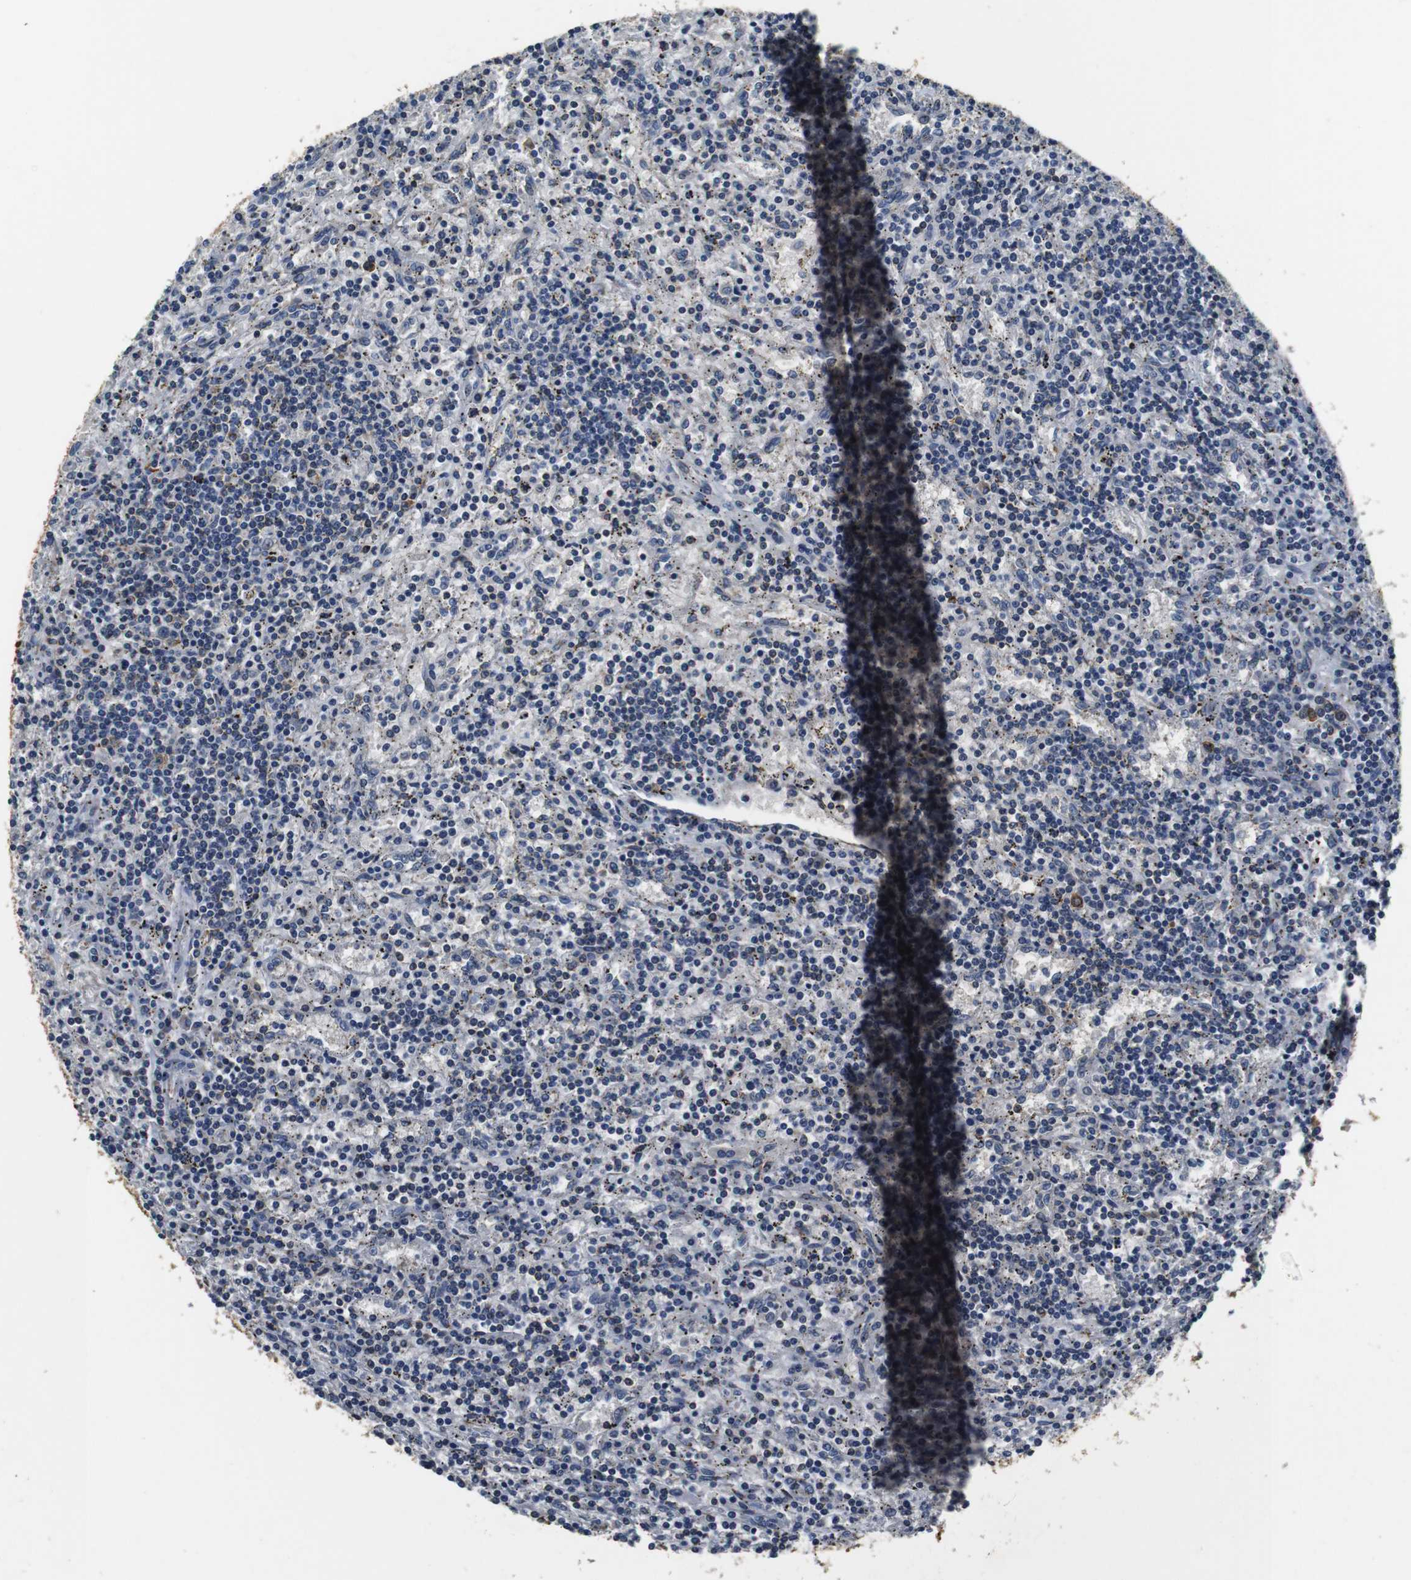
{"staining": {"intensity": "negative", "quantity": "none", "location": "none"}, "tissue": "lymphoma", "cell_type": "Tumor cells", "image_type": "cancer", "snomed": [{"axis": "morphology", "description": "Malignant lymphoma, non-Hodgkin's type, Low grade"}, {"axis": "topography", "description": "Spleen"}], "caption": "Immunohistochemical staining of lymphoma demonstrates no significant positivity in tumor cells.", "gene": "COL1A1", "patient": {"sex": "male", "age": 76}}